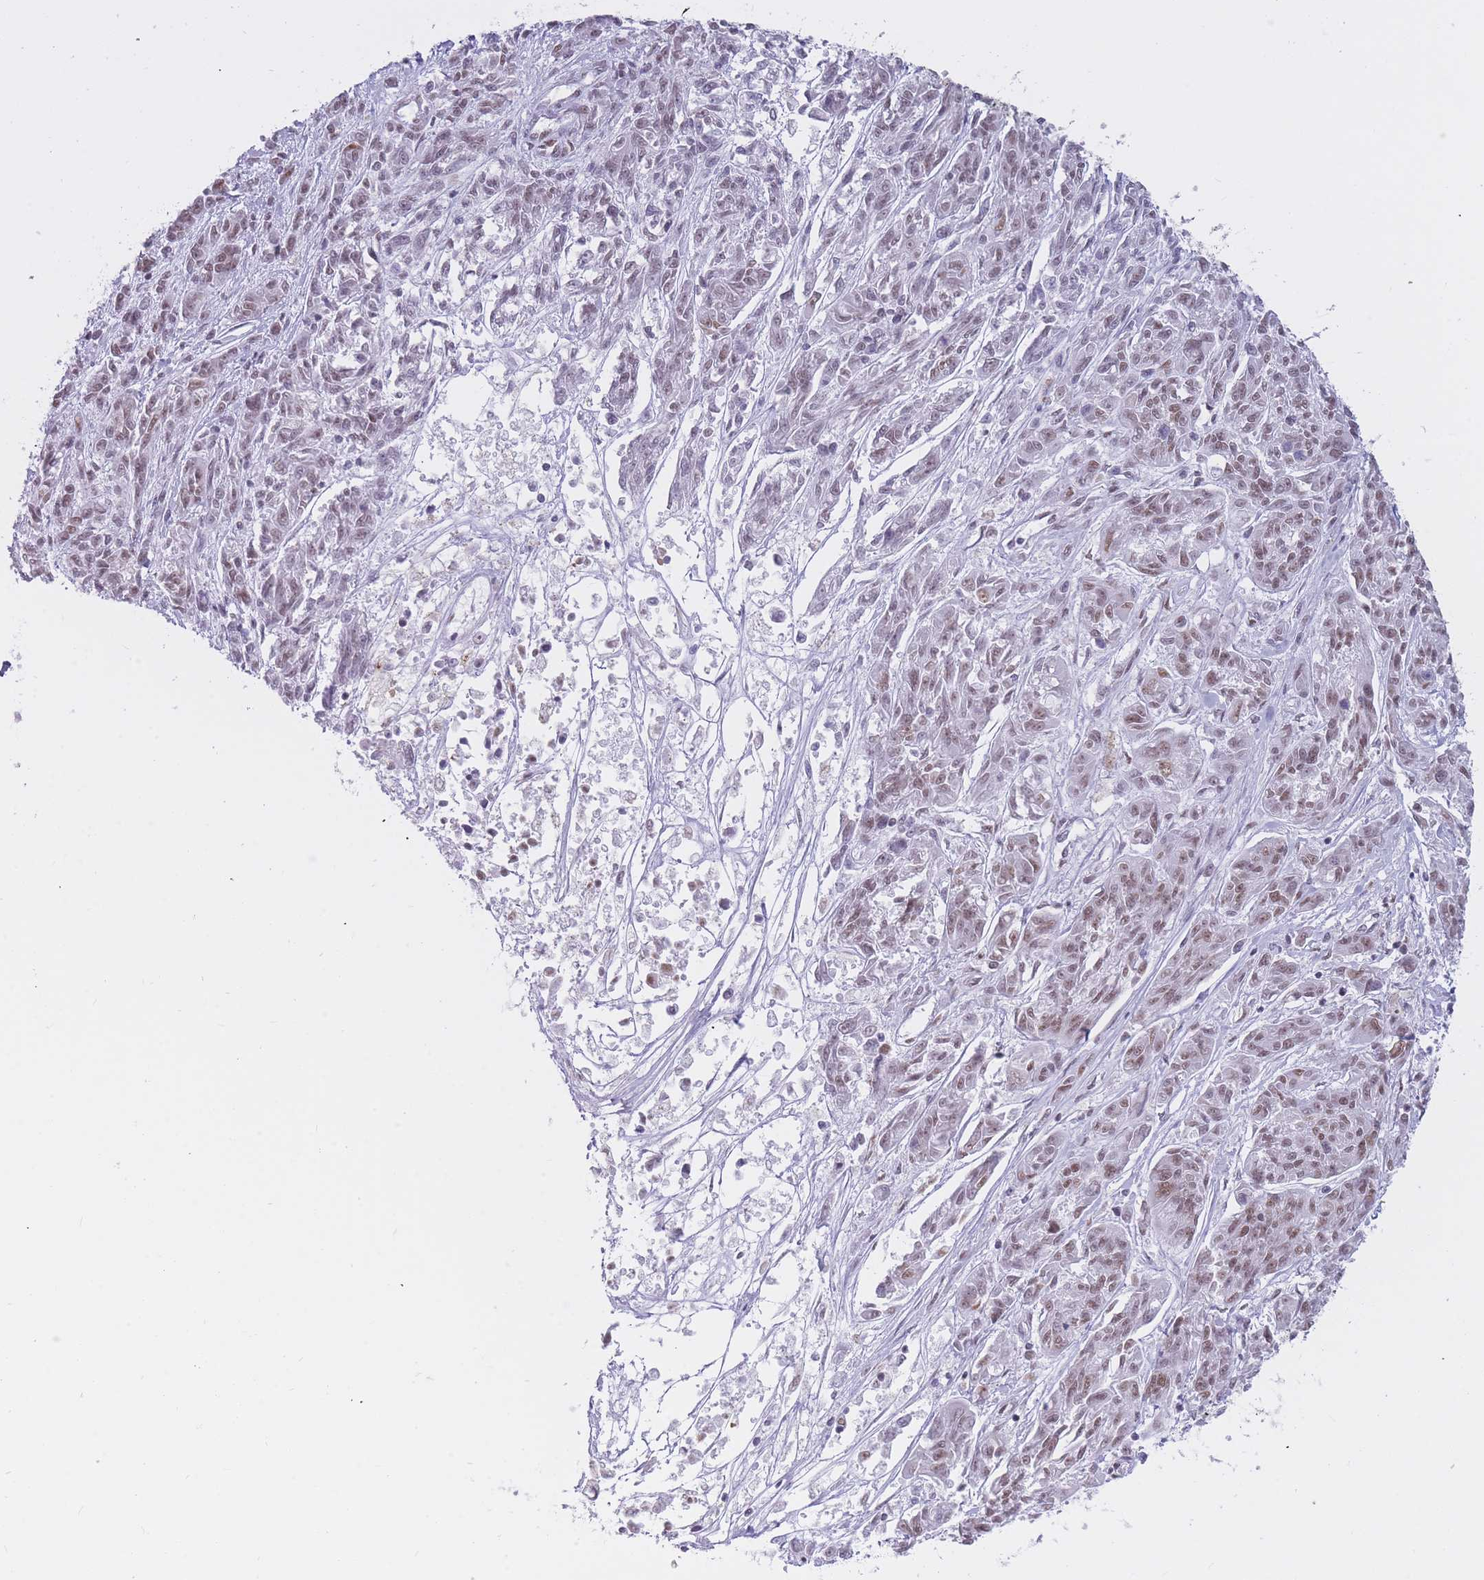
{"staining": {"intensity": "moderate", "quantity": ">75%", "location": "nuclear"}, "tissue": "melanoma", "cell_type": "Tumor cells", "image_type": "cancer", "snomed": [{"axis": "morphology", "description": "Malignant melanoma, NOS"}, {"axis": "topography", "description": "Skin"}], "caption": "A brown stain highlights moderate nuclear positivity of a protein in human malignant melanoma tumor cells.", "gene": "HNRNPUL1", "patient": {"sex": "male", "age": 53}}